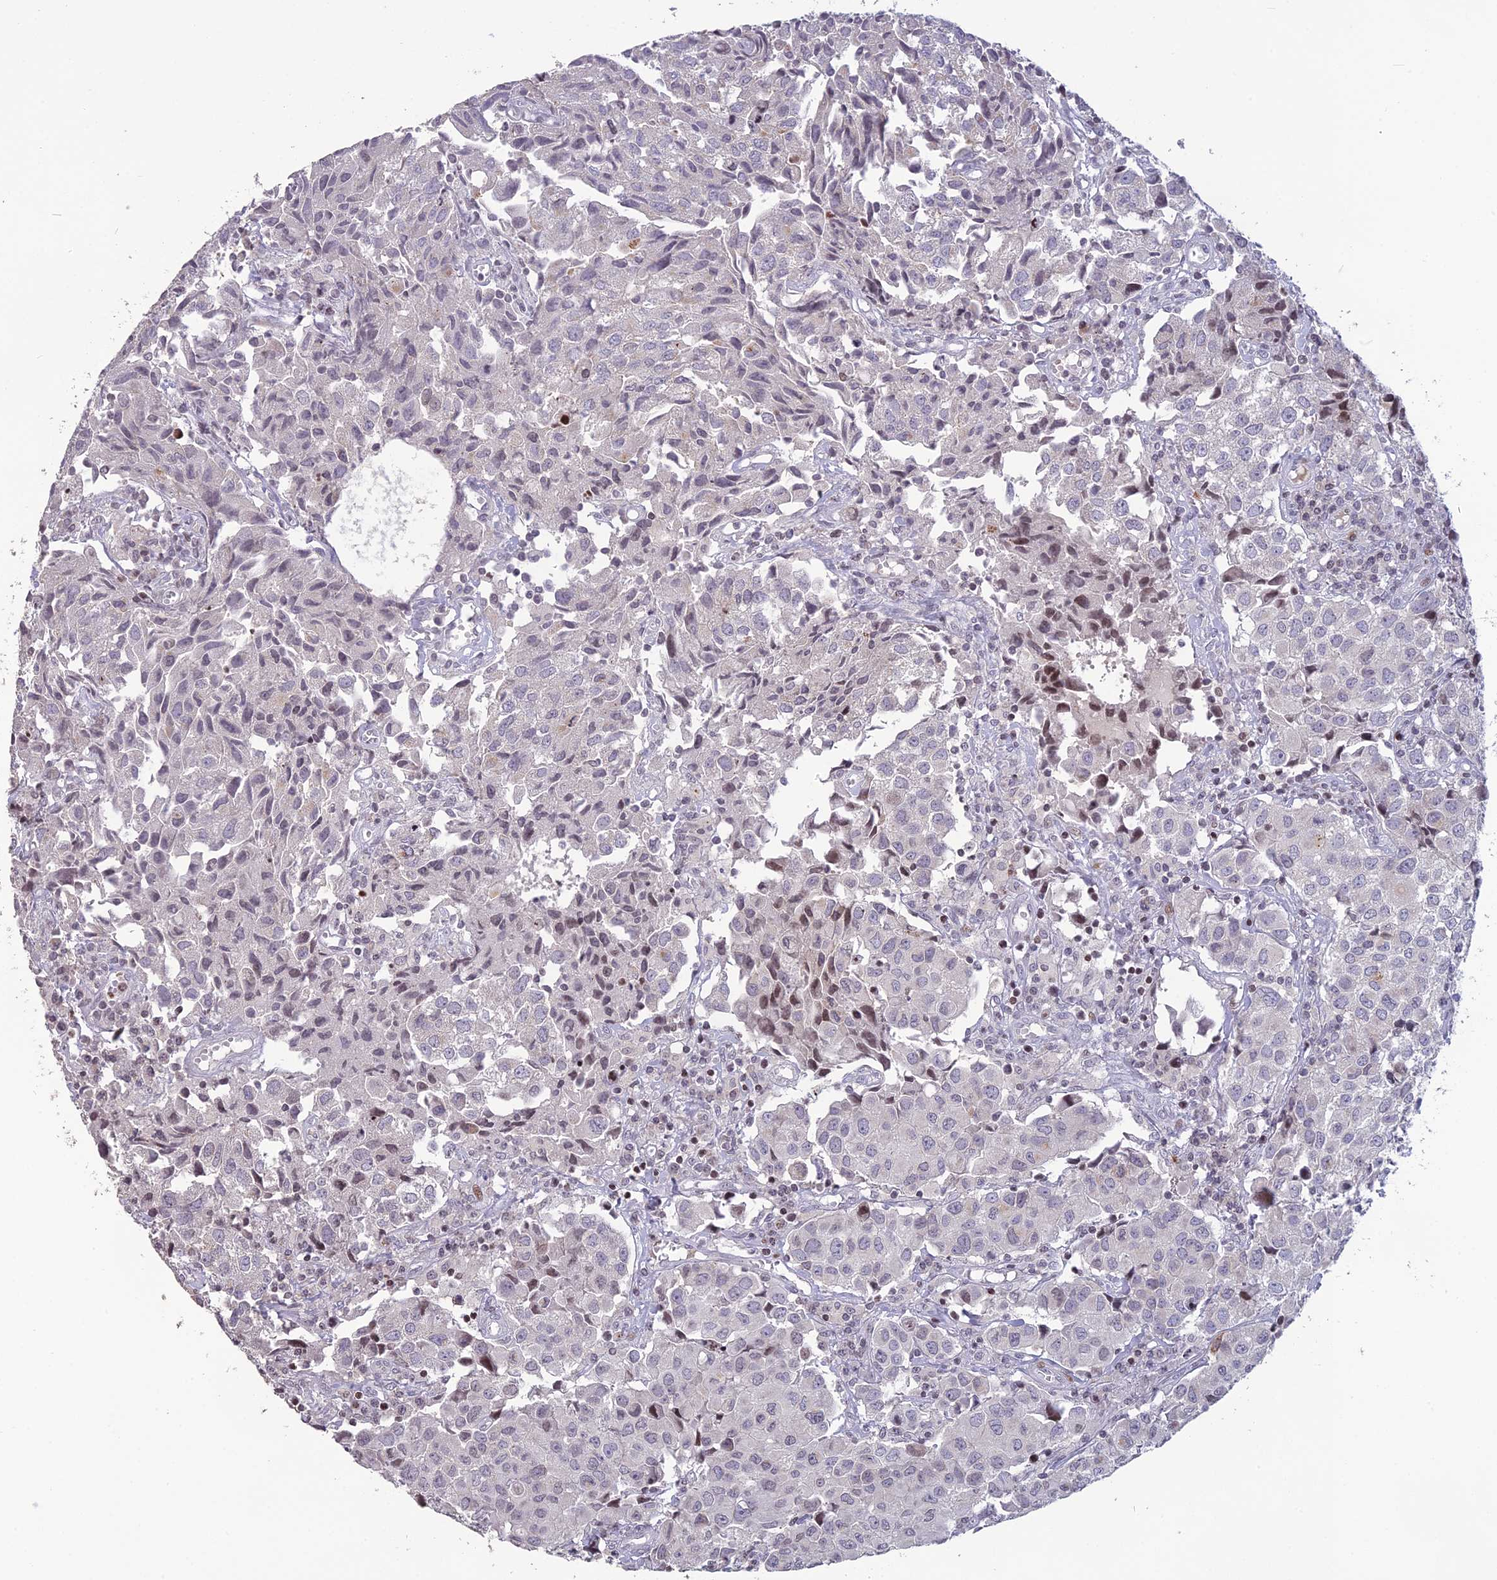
{"staining": {"intensity": "weak", "quantity": "<25%", "location": "nuclear"}, "tissue": "urothelial cancer", "cell_type": "Tumor cells", "image_type": "cancer", "snomed": [{"axis": "morphology", "description": "Urothelial carcinoma, High grade"}, {"axis": "topography", "description": "Urinary bladder"}], "caption": "Tumor cells show no significant expression in urothelial carcinoma (high-grade). (Stains: DAB IHC with hematoxylin counter stain, Microscopy: brightfield microscopy at high magnification).", "gene": "TMEM134", "patient": {"sex": "female", "age": 75}}